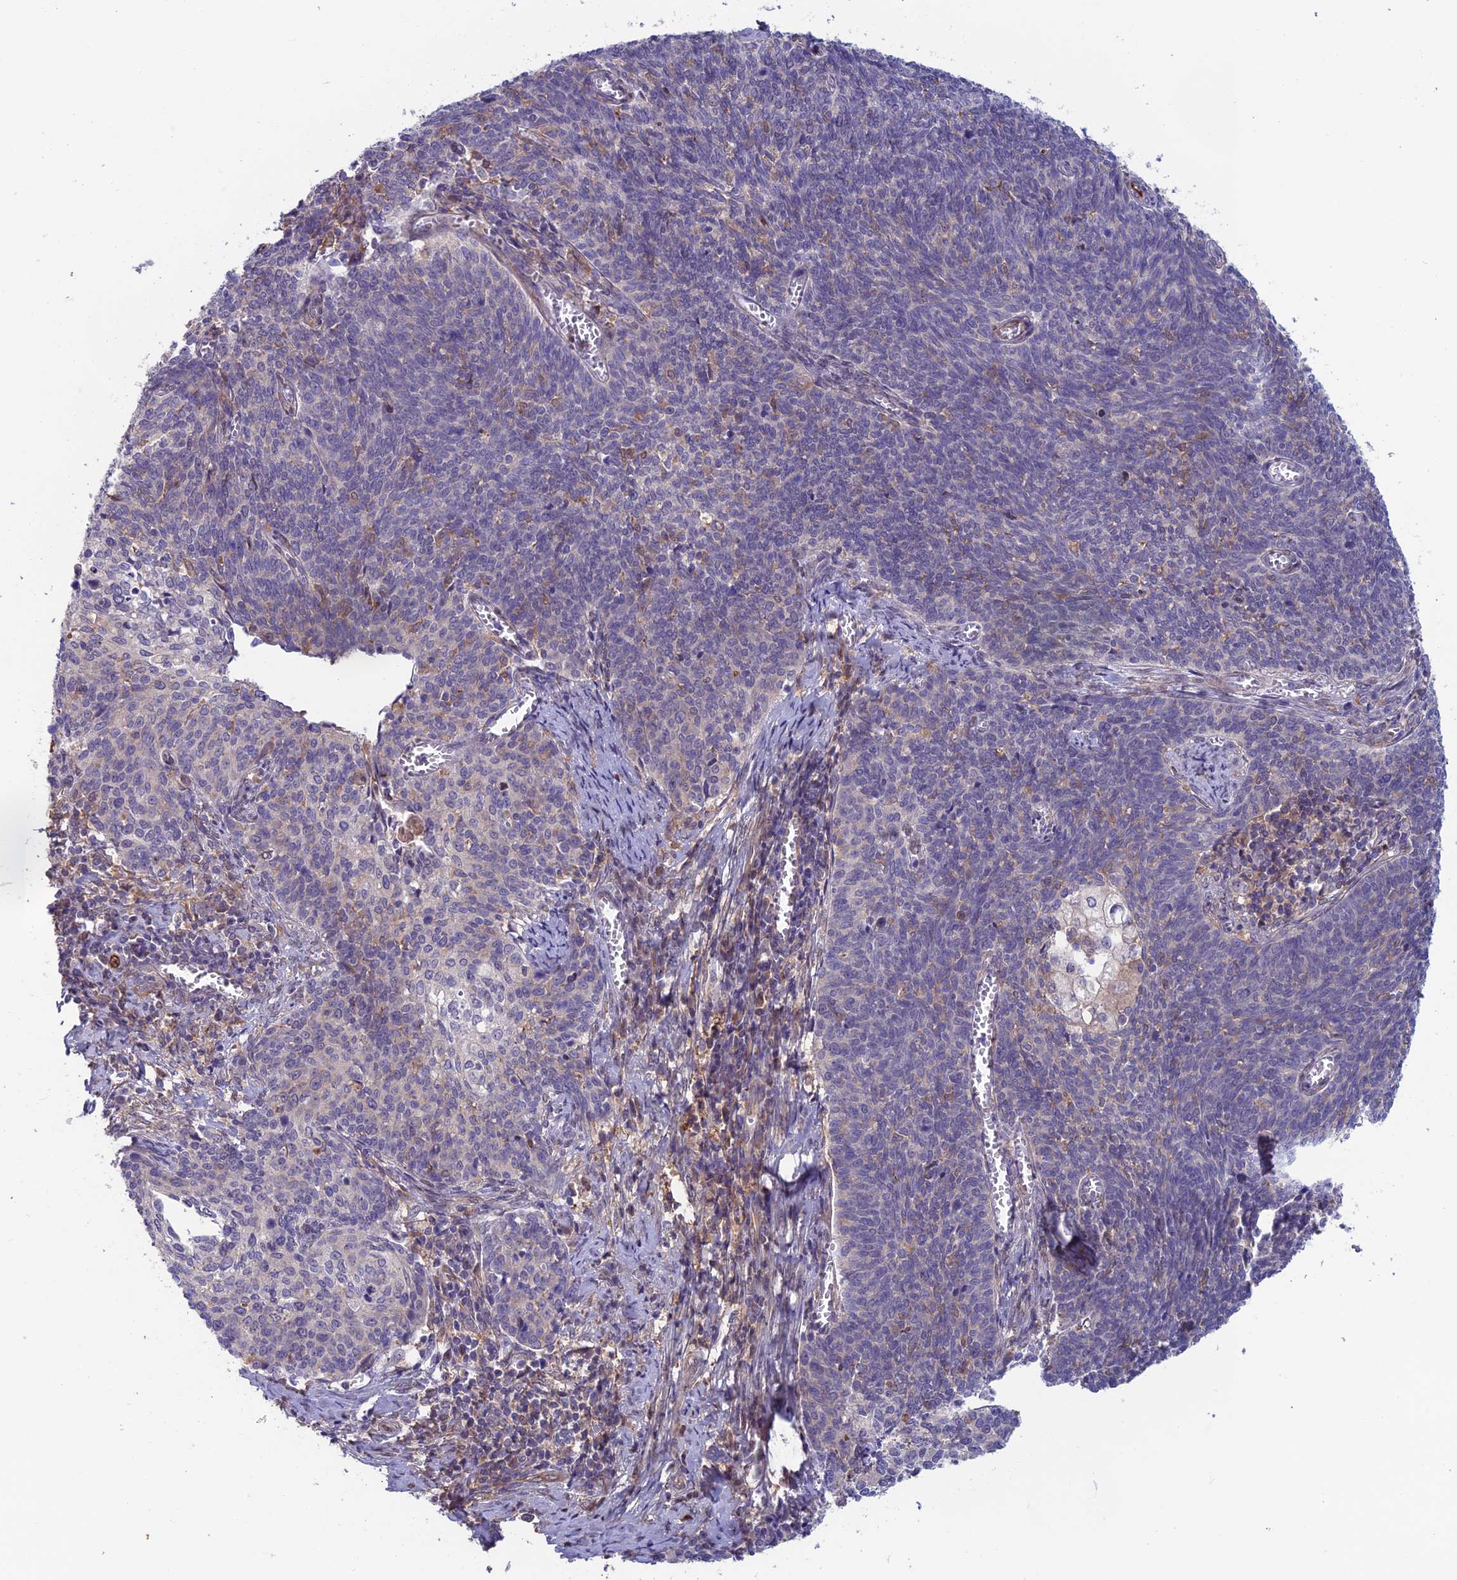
{"staining": {"intensity": "negative", "quantity": "none", "location": "none"}, "tissue": "cervical cancer", "cell_type": "Tumor cells", "image_type": "cancer", "snomed": [{"axis": "morphology", "description": "Squamous cell carcinoma, NOS"}, {"axis": "topography", "description": "Cervix"}], "caption": "This photomicrograph is of squamous cell carcinoma (cervical) stained with immunohistochemistry to label a protein in brown with the nuclei are counter-stained blue. There is no positivity in tumor cells.", "gene": "MAST2", "patient": {"sex": "female", "age": 39}}